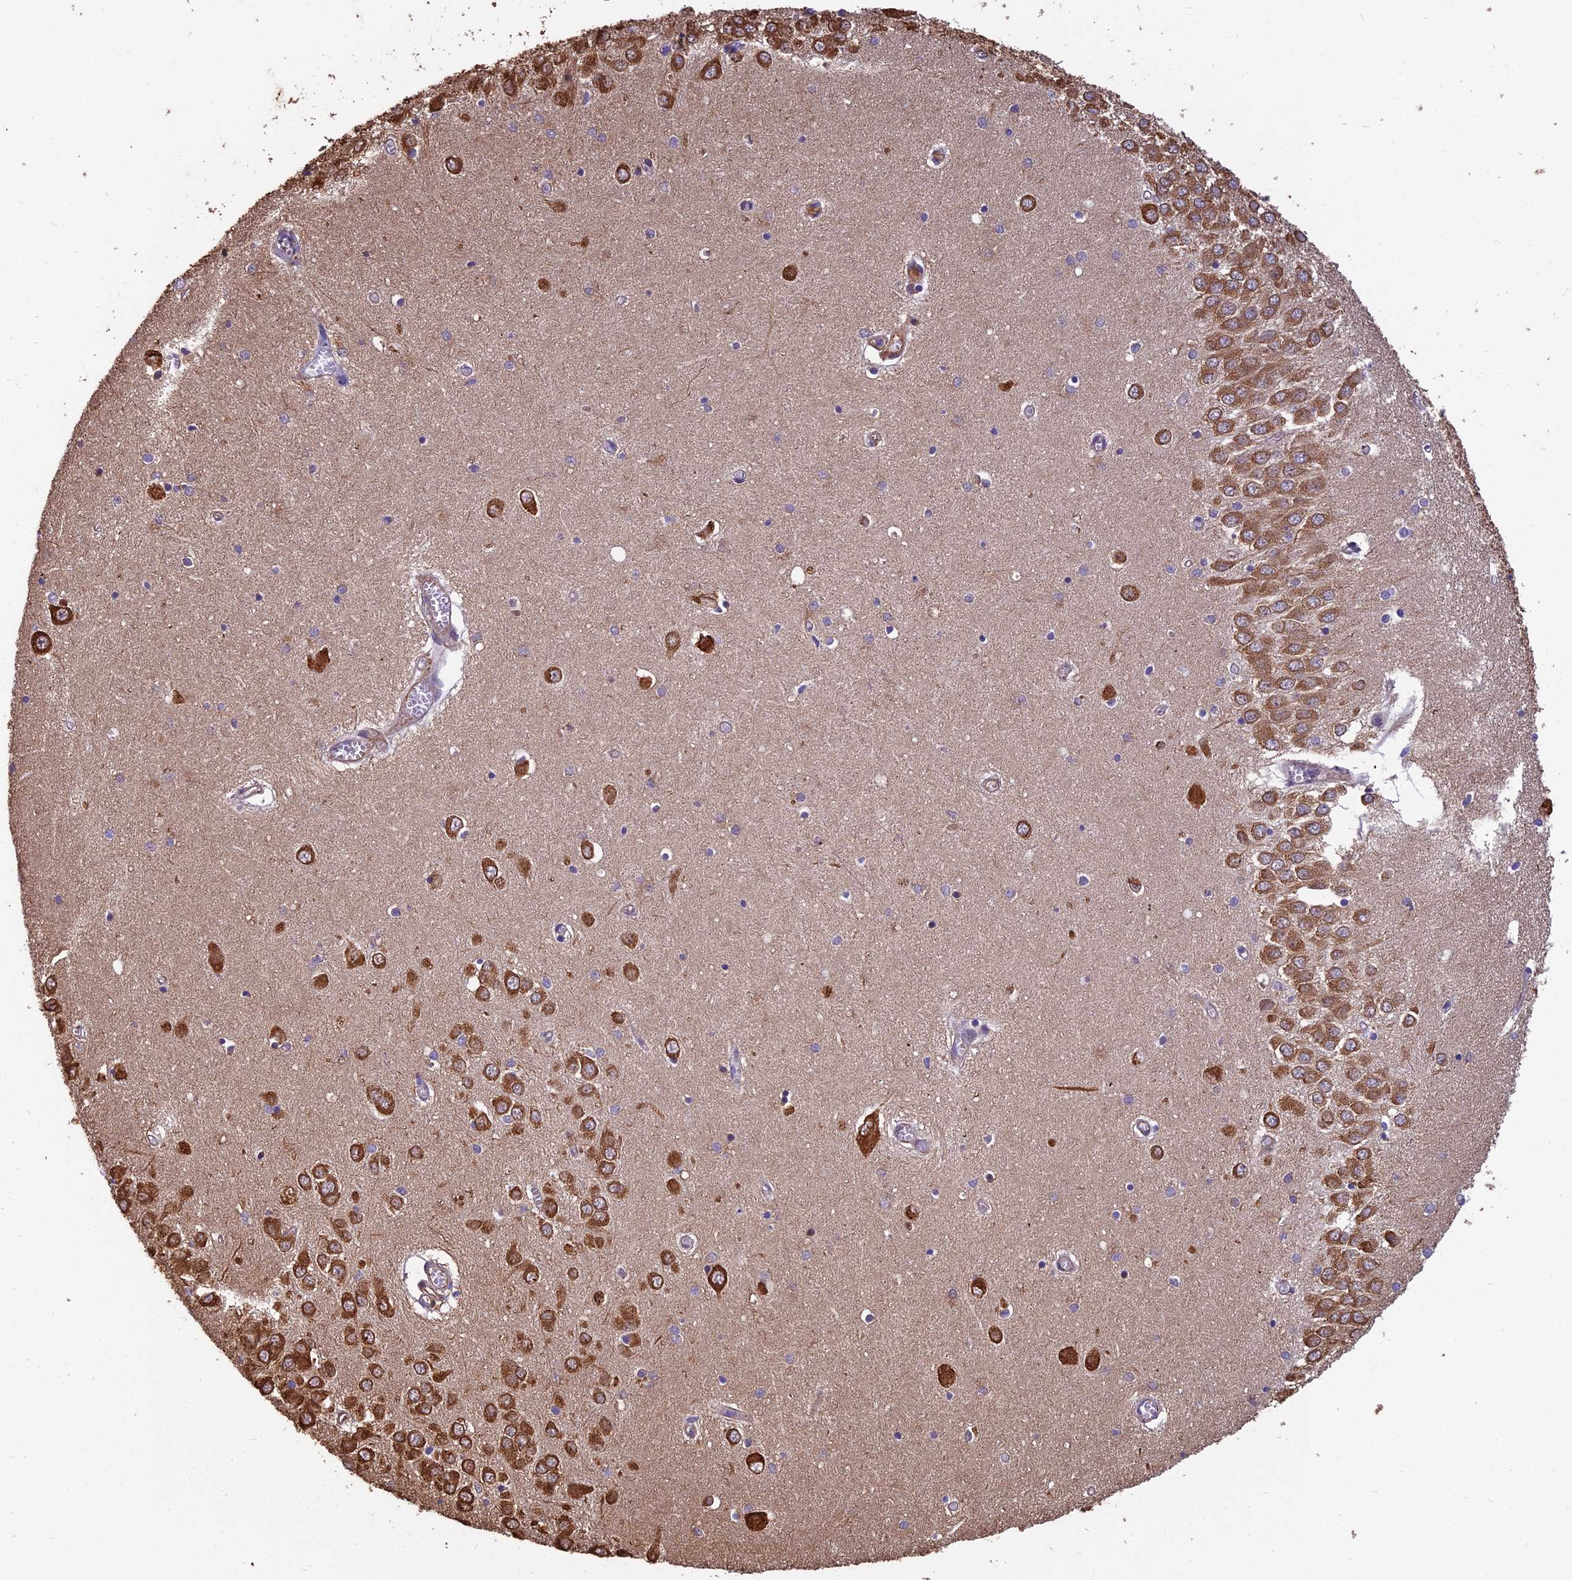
{"staining": {"intensity": "moderate", "quantity": "<25%", "location": "cytoplasmic/membranous"}, "tissue": "hippocampus", "cell_type": "Glial cells", "image_type": "normal", "snomed": [{"axis": "morphology", "description": "Normal tissue, NOS"}, {"axis": "topography", "description": "Hippocampus"}], "caption": "This is a photomicrograph of IHC staining of unremarkable hippocampus, which shows moderate expression in the cytoplasmic/membranous of glial cells.", "gene": "SPDL1", "patient": {"sex": "male", "age": 70}}